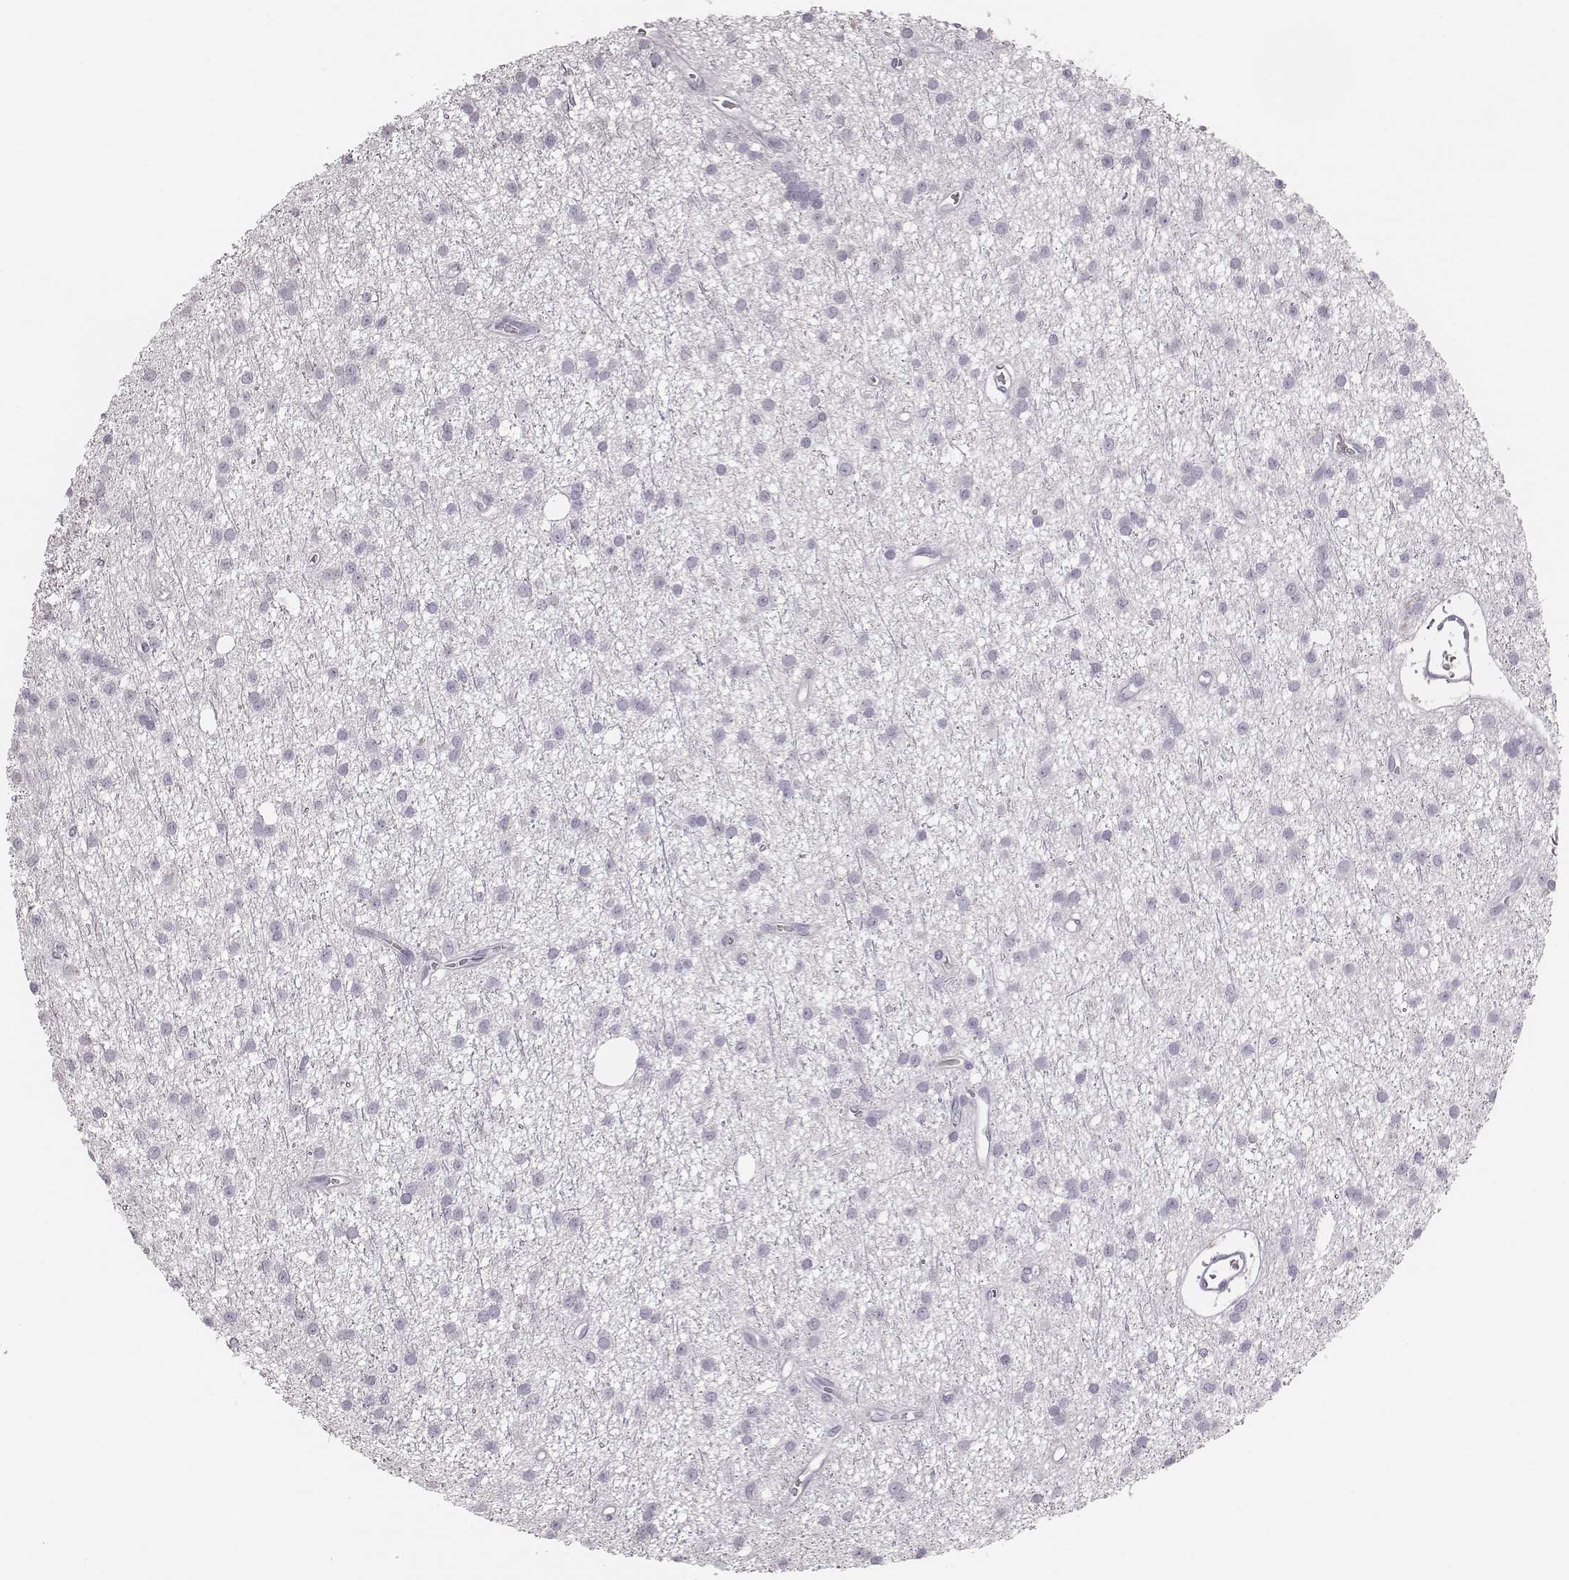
{"staining": {"intensity": "negative", "quantity": "none", "location": "none"}, "tissue": "glioma", "cell_type": "Tumor cells", "image_type": "cancer", "snomed": [{"axis": "morphology", "description": "Glioma, malignant, Low grade"}, {"axis": "topography", "description": "Brain"}], "caption": "High magnification brightfield microscopy of glioma stained with DAB (3,3'-diaminobenzidine) (brown) and counterstained with hematoxylin (blue): tumor cells show no significant positivity.", "gene": "CSH1", "patient": {"sex": "male", "age": 27}}